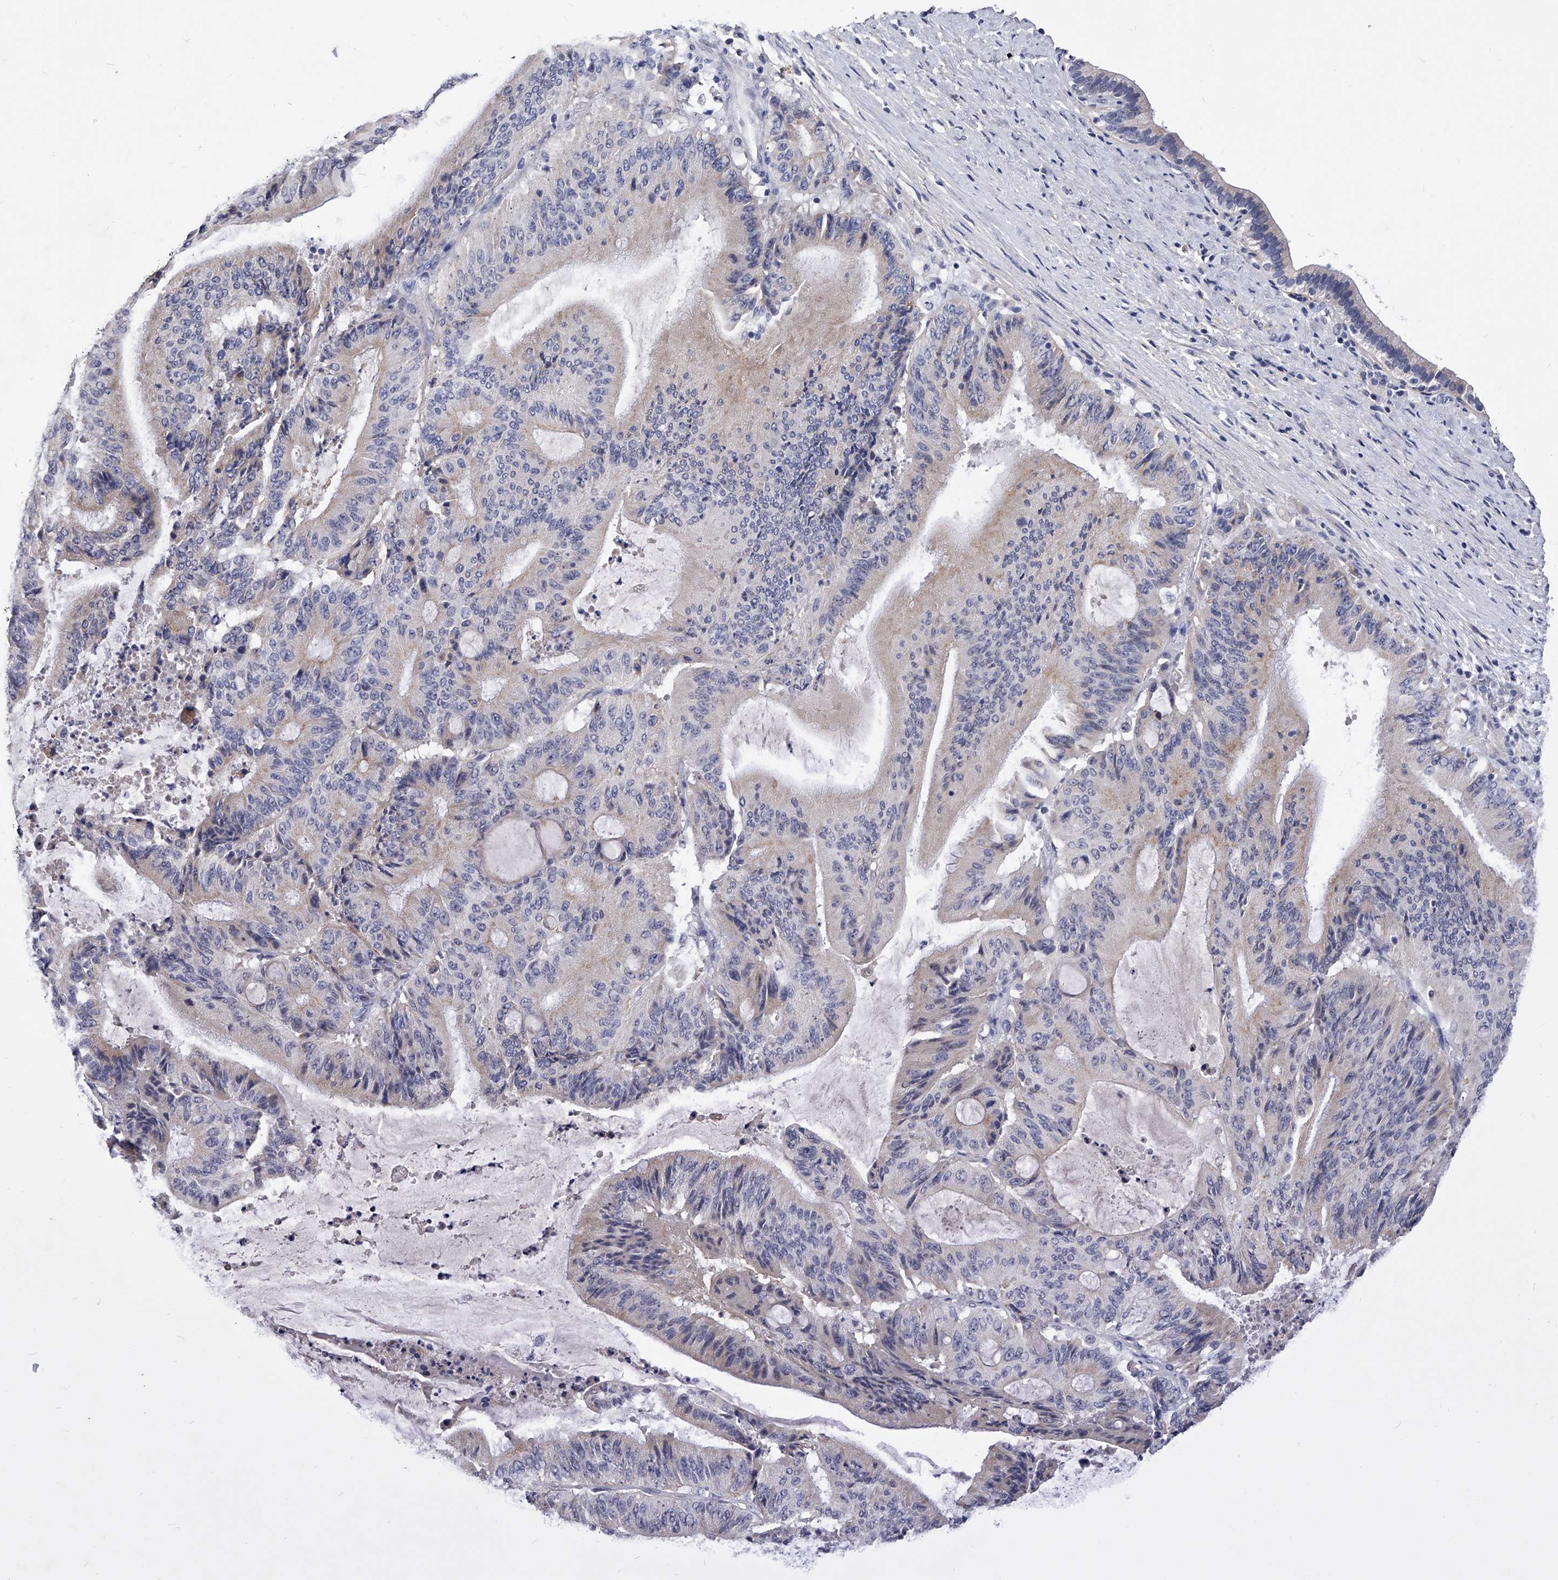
{"staining": {"intensity": "weak", "quantity": "<25%", "location": "cytoplasmic/membranous"}, "tissue": "liver cancer", "cell_type": "Tumor cells", "image_type": "cancer", "snomed": [{"axis": "morphology", "description": "Normal tissue, NOS"}, {"axis": "morphology", "description": "Cholangiocarcinoma"}, {"axis": "topography", "description": "Liver"}, {"axis": "topography", "description": "Peripheral nerve tissue"}], "caption": "Human liver cancer stained for a protein using IHC shows no staining in tumor cells.", "gene": "ZNF529", "patient": {"sex": "female", "age": 73}}